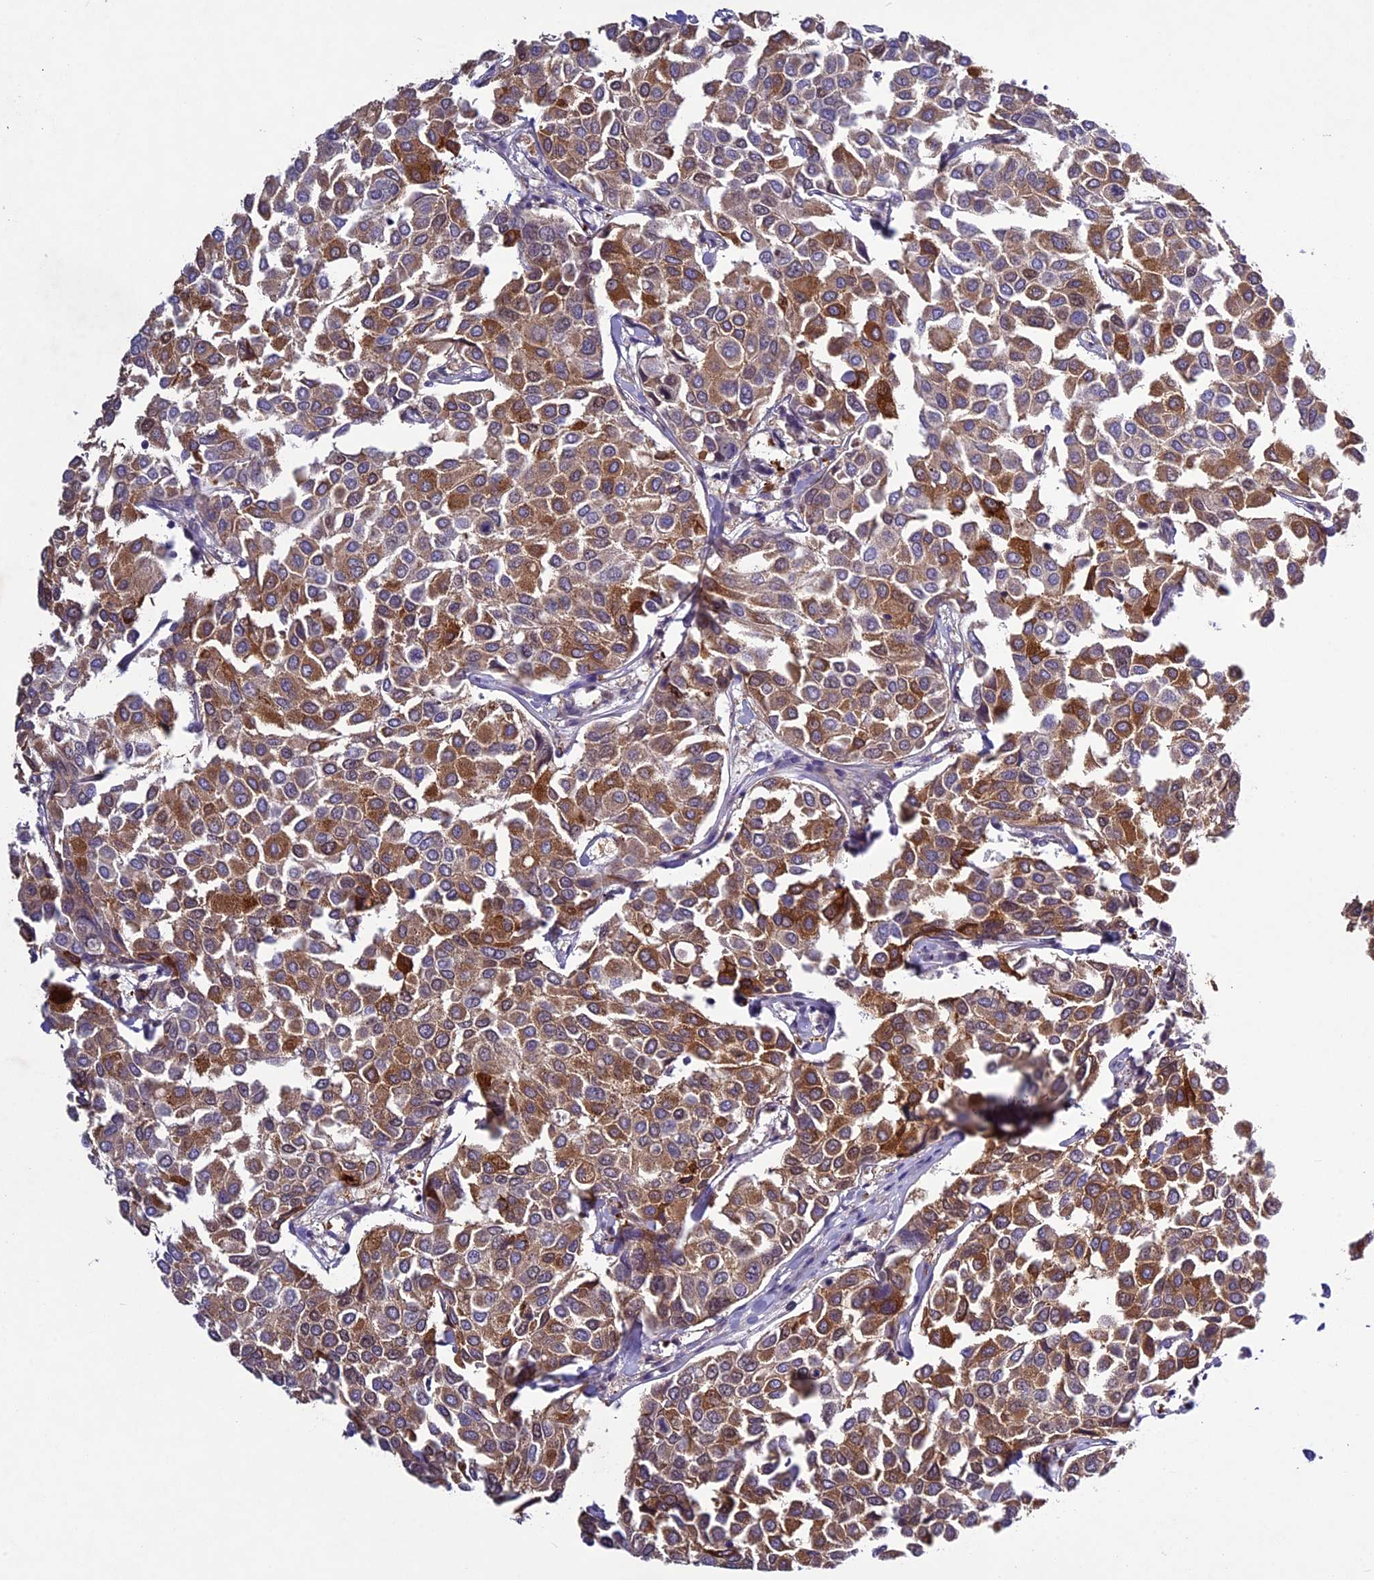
{"staining": {"intensity": "strong", "quantity": ">75%", "location": "cytoplasmic/membranous"}, "tissue": "breast cancer", "cell_type": "Tumor cells", "image_type": "cancer", "snomed": [{"axis": "morphology", "description": "Duct carcinoma"}, {"axis": "topography", "description": "Breast"}], "caption": "Breast cancer (intraductal carcinoma) tissue exhibits strong cytoplasmic/membranous positivity in about >75% of tumor cells, visualized by immunohistochemistry. The staining was performed using DAB, with brown indicating positive protein expression. Nuclei are stained blue with hematoxylin.", "gene": "C3orf70", "patient": {"sex": "female", "age": 55}}